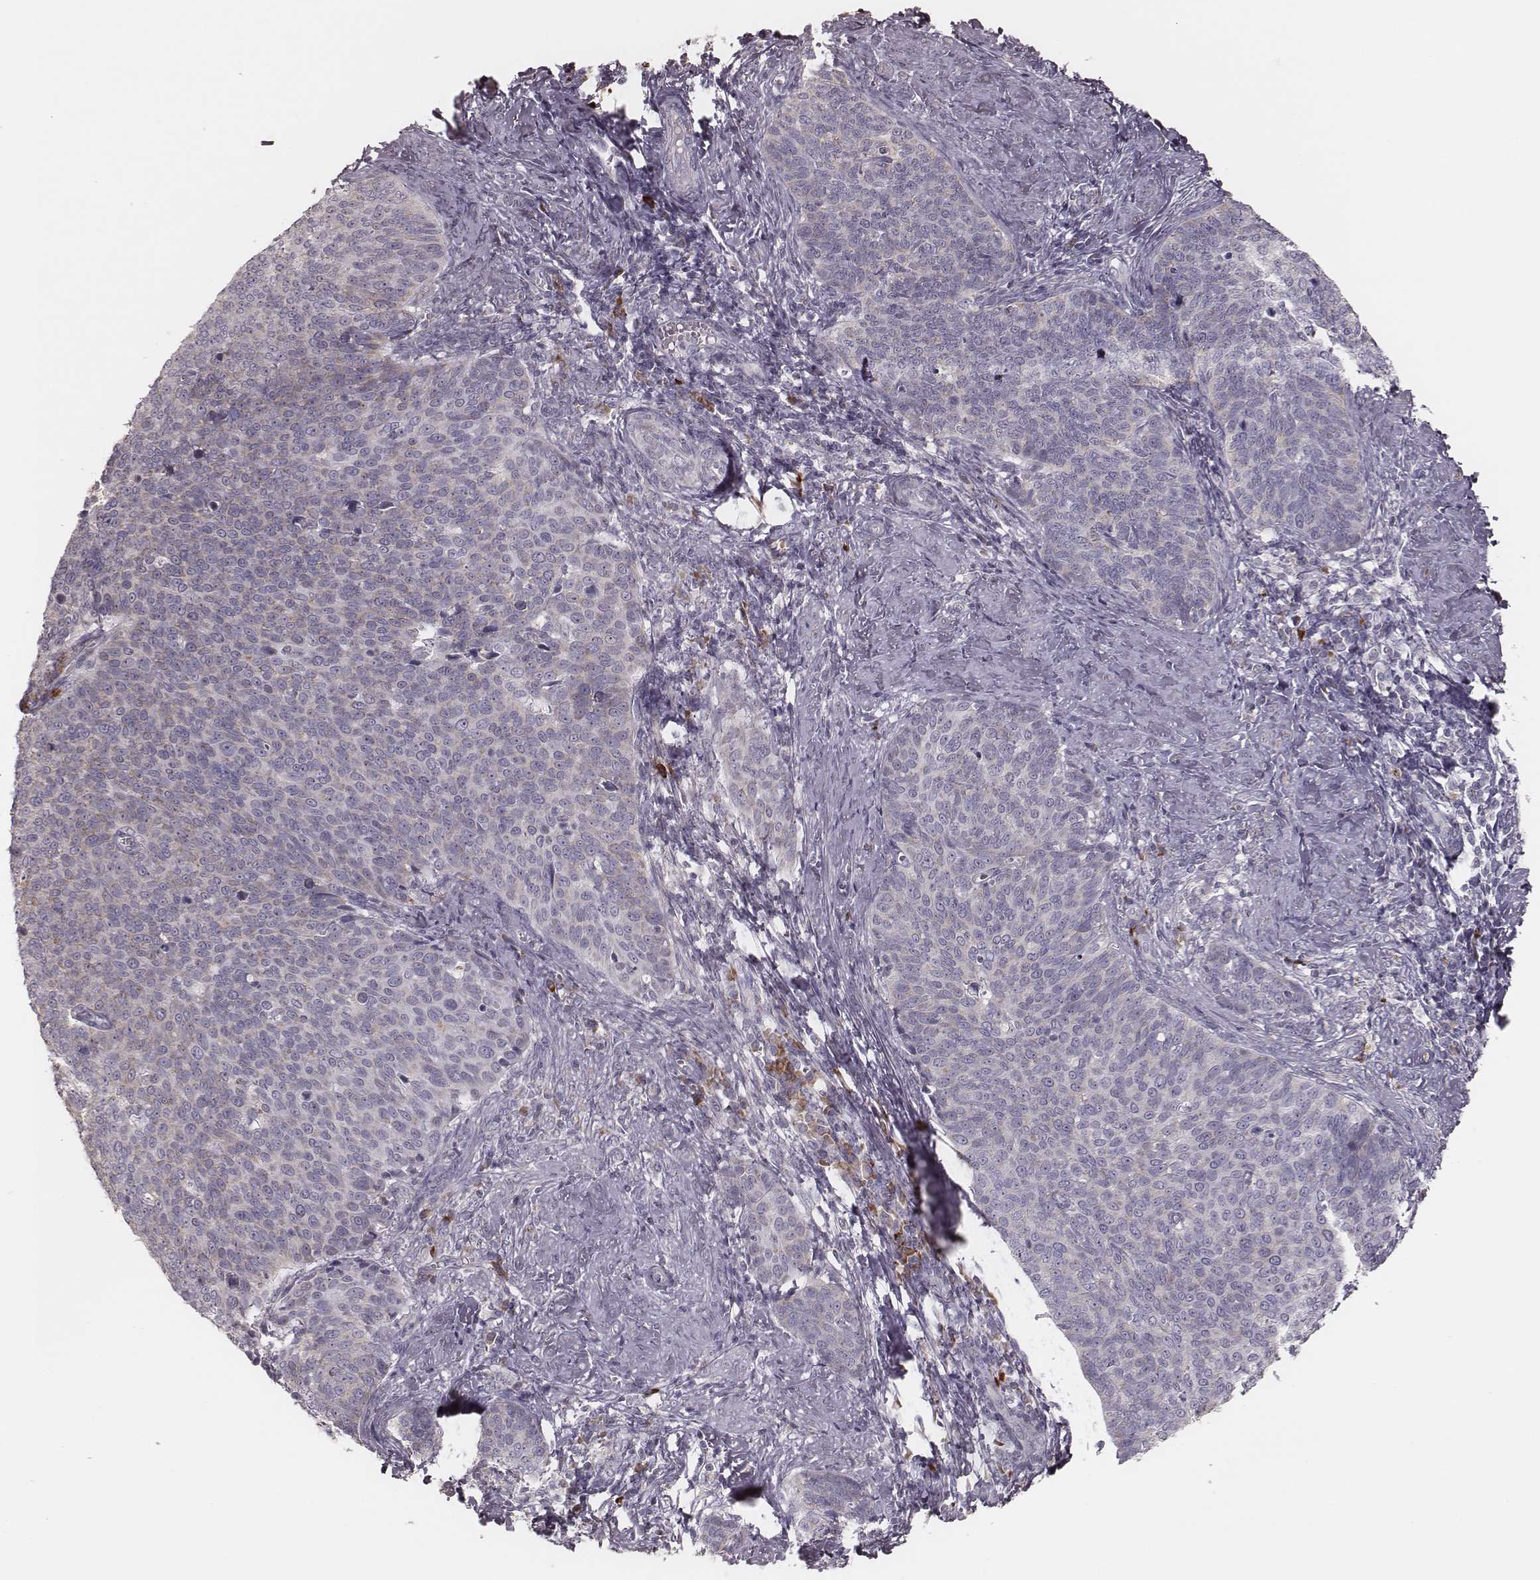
{"staining": {"intensity": "weak", "quantity": "25%-75%", "location": "cytoplasmic/membranous"}, "tissue": "cervical cancer", "cell_type": "Tumor cells", "image_type": "cancer", "snomed": [{"axis": "morphology", "description": "Normal tissue, NOS"}, {"axis": "morphology", "description": "Squamous cell carcinoma, NOS"}, {"axis": "topography", "description": "Cervix"}], "caption": "The image exhibits immunohistochemical staining of squamous cell carcinoma (cervical). There is weak cytoplasmic/membranous expression is present in approximately 25%-75% of tumor cells.", "gene": "KIF5C", "patient": {"sex": "female", "age": 39}}